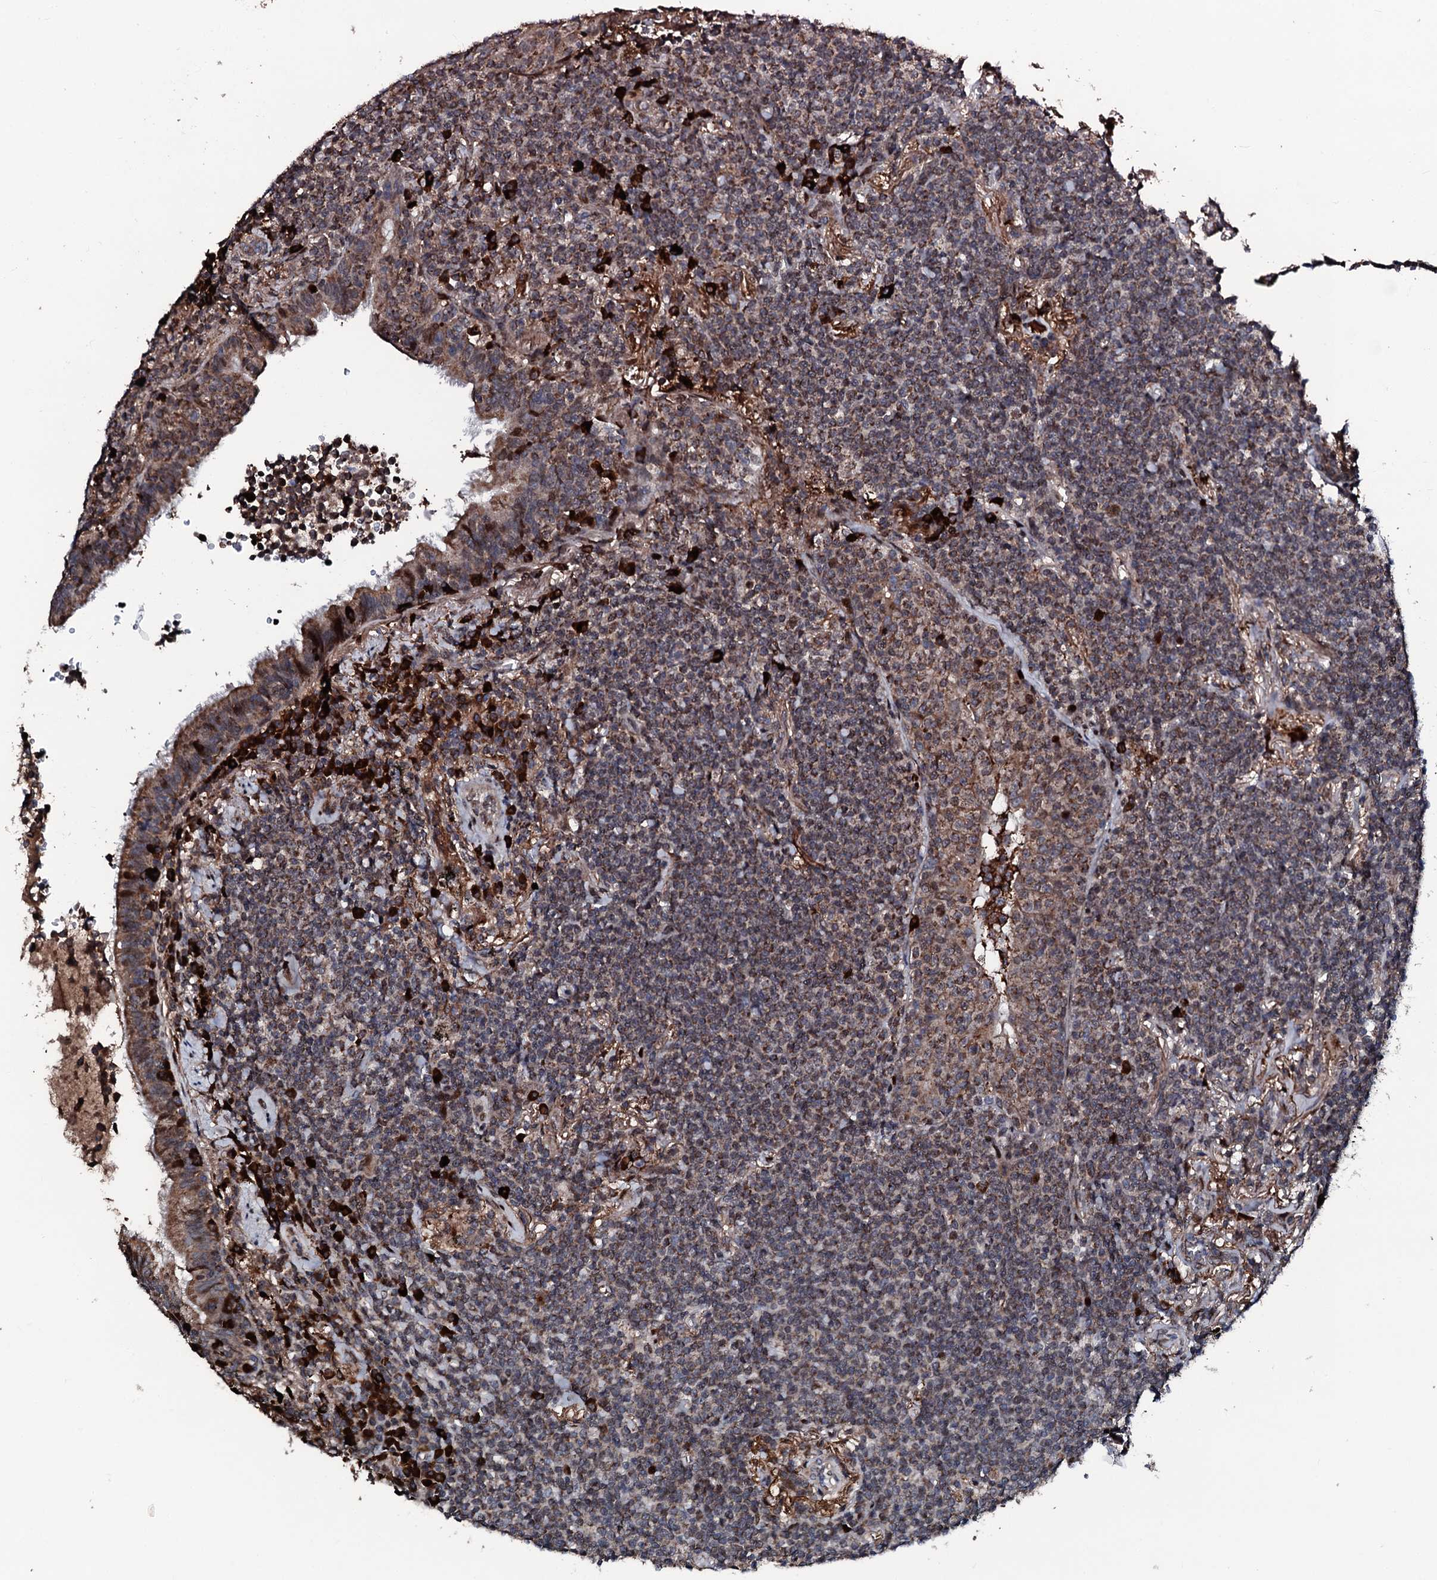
{"staining": {"intensity": "weak", "quantity": ">75%", "location": "cytoplasmic/membranous"}, "tissue": "lymphoma", "cell_type": "Tumor cells", "image_type": "cancer", "snomed": [{"axis": "morphology", "description": "Malignant lymphoma, non-Hodgkin's type, Low grade"}, {"axis": "topography", "description": "Lung"}], "caption": "A low amount of weak cytoplasmic/membranous staining is present in approximately >75% of tumor cells in malignant lymphoma, non-Hodgkin's type (low-grade) tissue.", "gene": "KIF18A", "patient": {"sex": "female", "age": 71}}